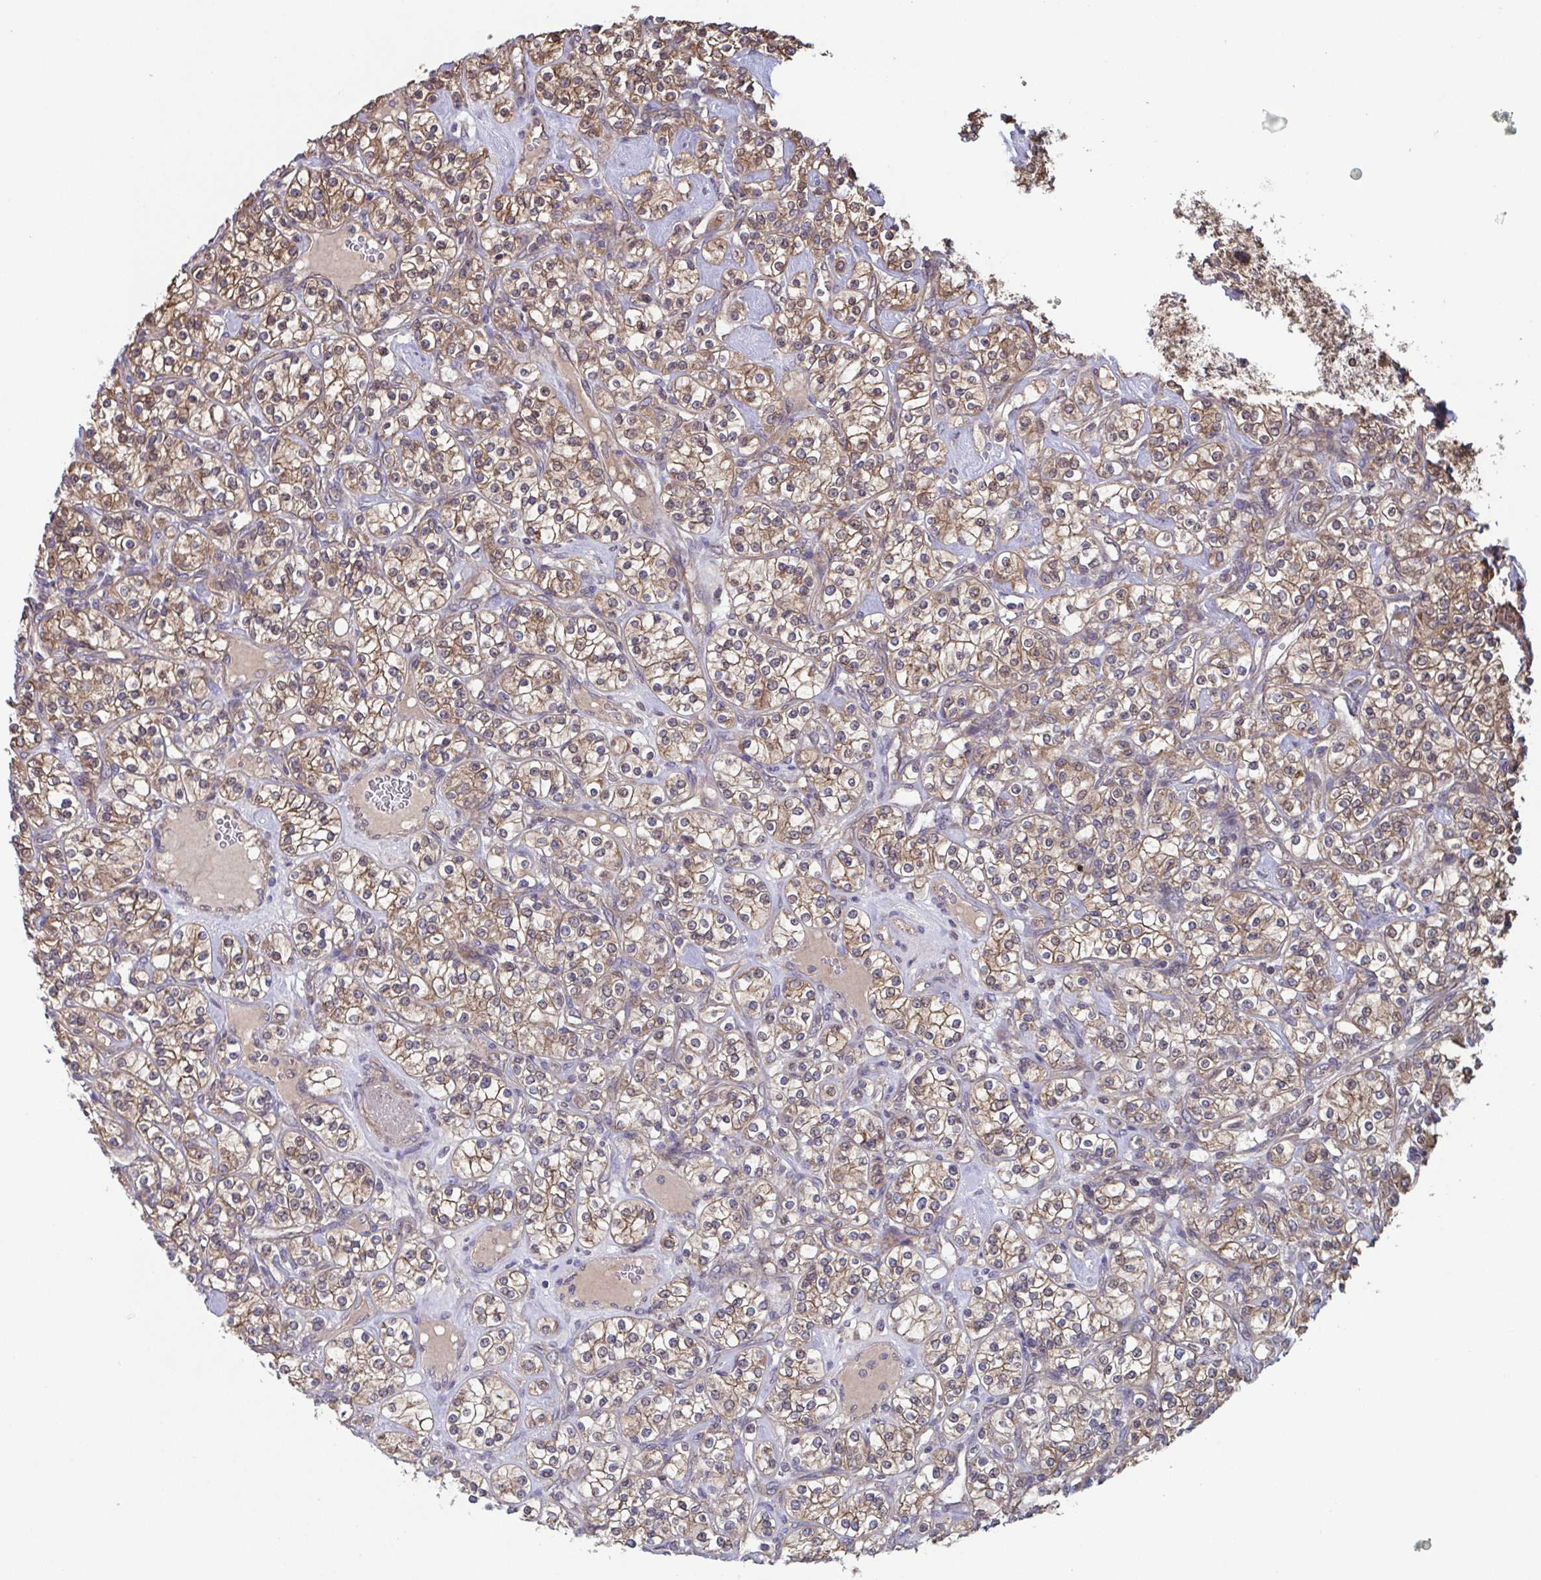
{"staining": {"intensity": "weak", "quantity": ">75%", "location": "cytoplasmic/membranous"}, "tissue": "renal cancer", "cell_type": "Tumor cells", "image_type": "cancer", "snomed": [{"axis": "morphology", "description": "Adenocarcinoma, NOS"}, {"axis": "topography", "description": "Kidney"}], "caption": "A photomicrograph showing weak cytoplasmic/membranous expression in about >75% of tumor cells in renal cancer, as visualized by brown immunohistochemical staining.", "gene": "COPB1", "patient": {"sex": "male", "age": 77}}